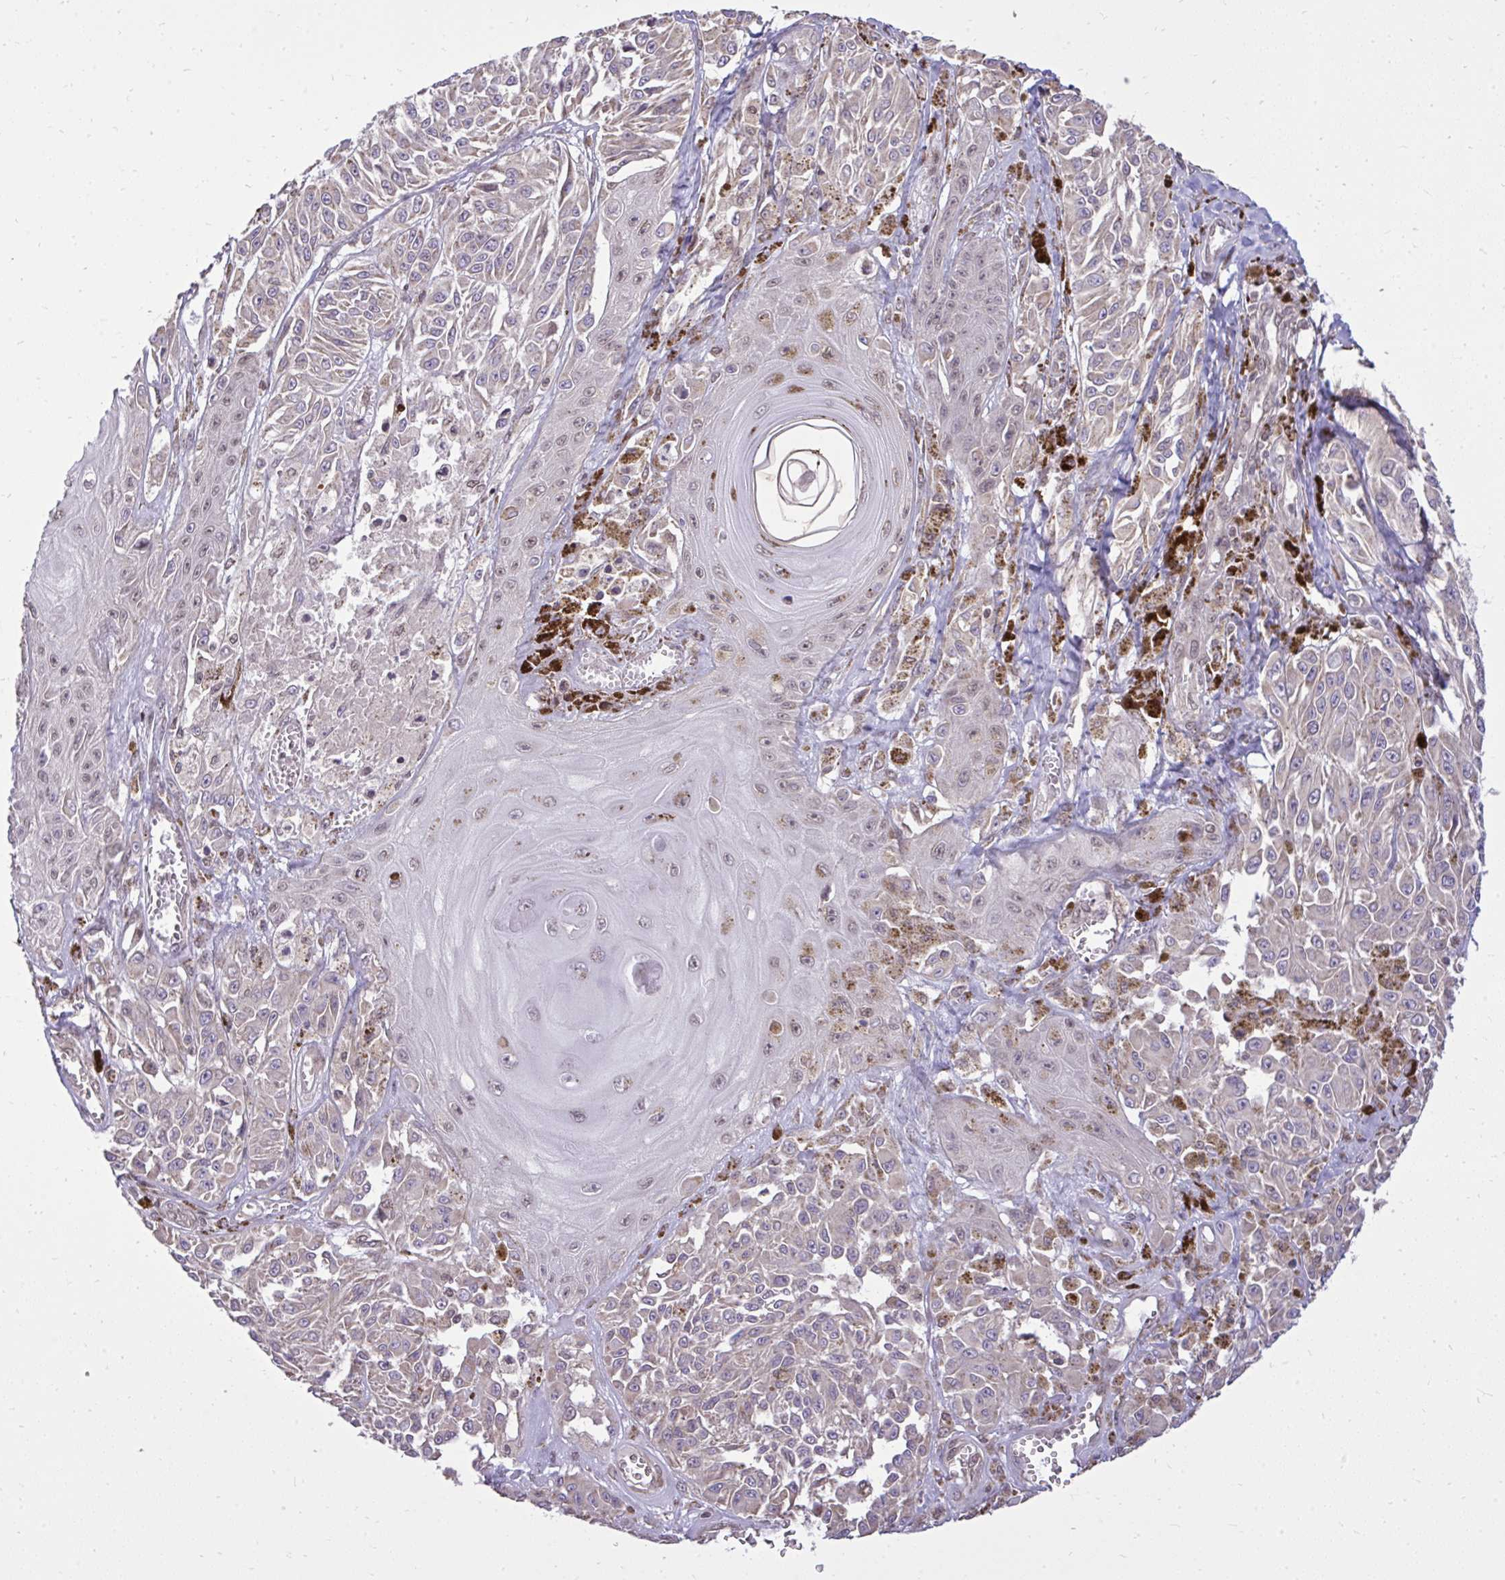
{"staining": {"intensity": "weak", "quantity": "<25%", "location": "cytoplasmic/membranous"}, "tissue": "melanoma", "cell_type": "Tumor cells", "image_type": "cancer", "snomed": [{"axis": "morphology", "description": "Malignant melanoma, NOS"}, {"axis": "topography", "description": "Skin"}], "caption": "An immunohistochemistry (IHC) micrograph of melanoma is shown. There is no staining in tumor cells of melanoma. Nuclei are stained in blue.", "gene": "CYP20A1", "patient": {"sex": "male", "age": 94}}